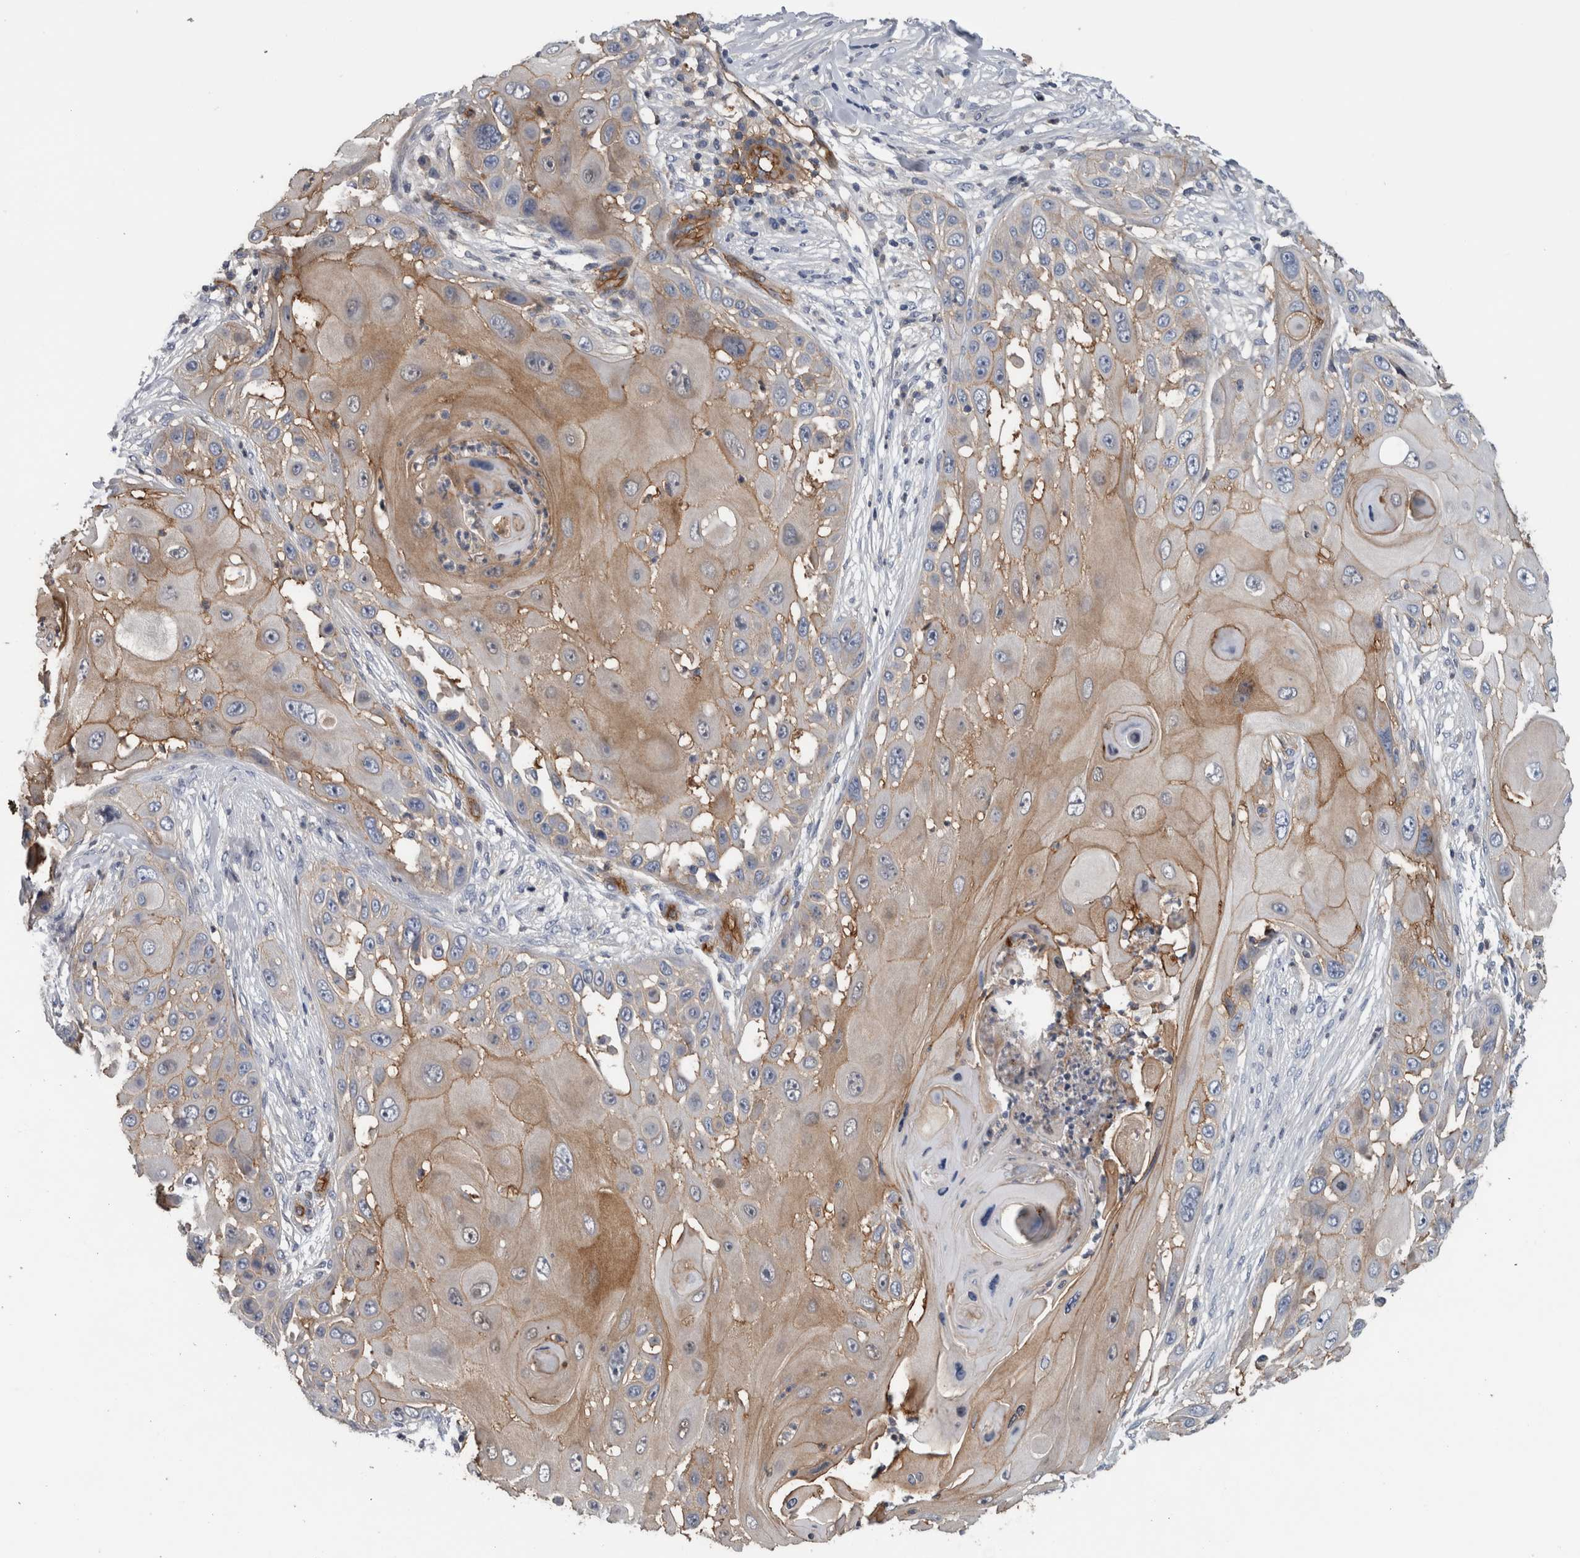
{"staining": {"intensity": "moderate", "quantity": "25%-75%", "location": "cytoplasmic/membranous"}, "tissue": "skin cancer", "cell_type": "Tumor cells", "image_type": "cancer", "snomed": [{"axis": "morphology", "description": "Squamous cell carcinoma, NOS"}, {"axis": "topography", "description": "Skin"}], "caption": "Immunohistochemistry image of human skin squamous cell carcinoma stained for a protein (brown), which exhibits medium levels of moderate cytoplasmic/membranous expression in approximately 25%-75% of tumor cells.", "gene": "CD59", "patient": {"sex": "female", "age": 44}}